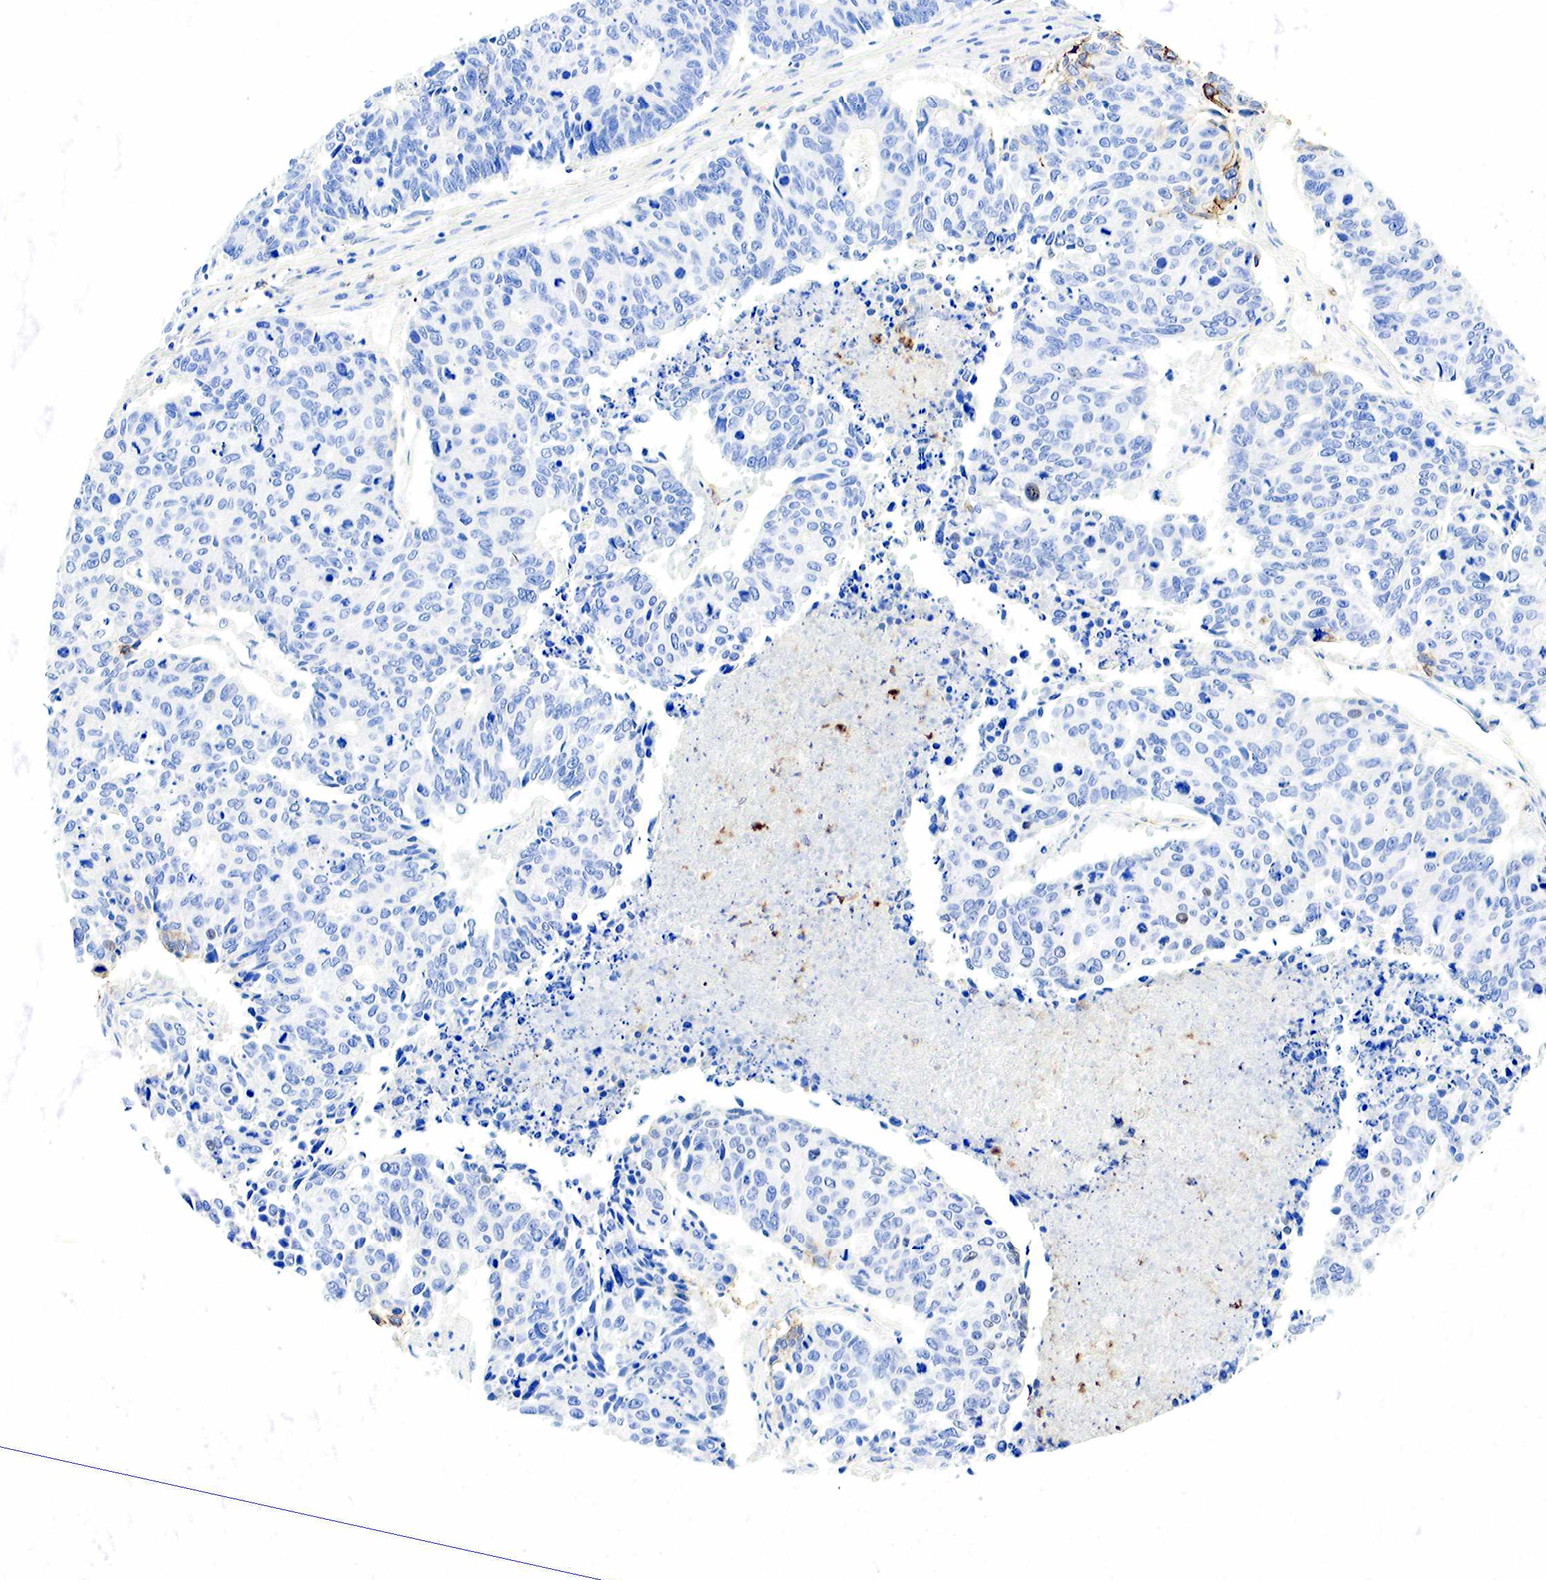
{"staining": {"intensity": "negative", "quantity": "none", "location": "none"}, "tissue": "liver cancer", "cell_type": "Tumor cells", "image_type": "cancer", "snomed": [{"axis": "morphology", "description": "Carcinoma, metastatic, NOS"}, {"axis": "topography", "description": "Liver"}], "caption": "This is a micrograph of IHC staining of metastatic carcinoma (liver), which shows no positivity in tumor cells. Brightfield microscopy of immunohistochemistry (IHC) stained with DAB (3,3'-diaminobenzidine) (brown) and hematoxylin (blue), captured at high magnification.", "gene": "FUT4", "patient": {"sex": "male", "age": 49}}